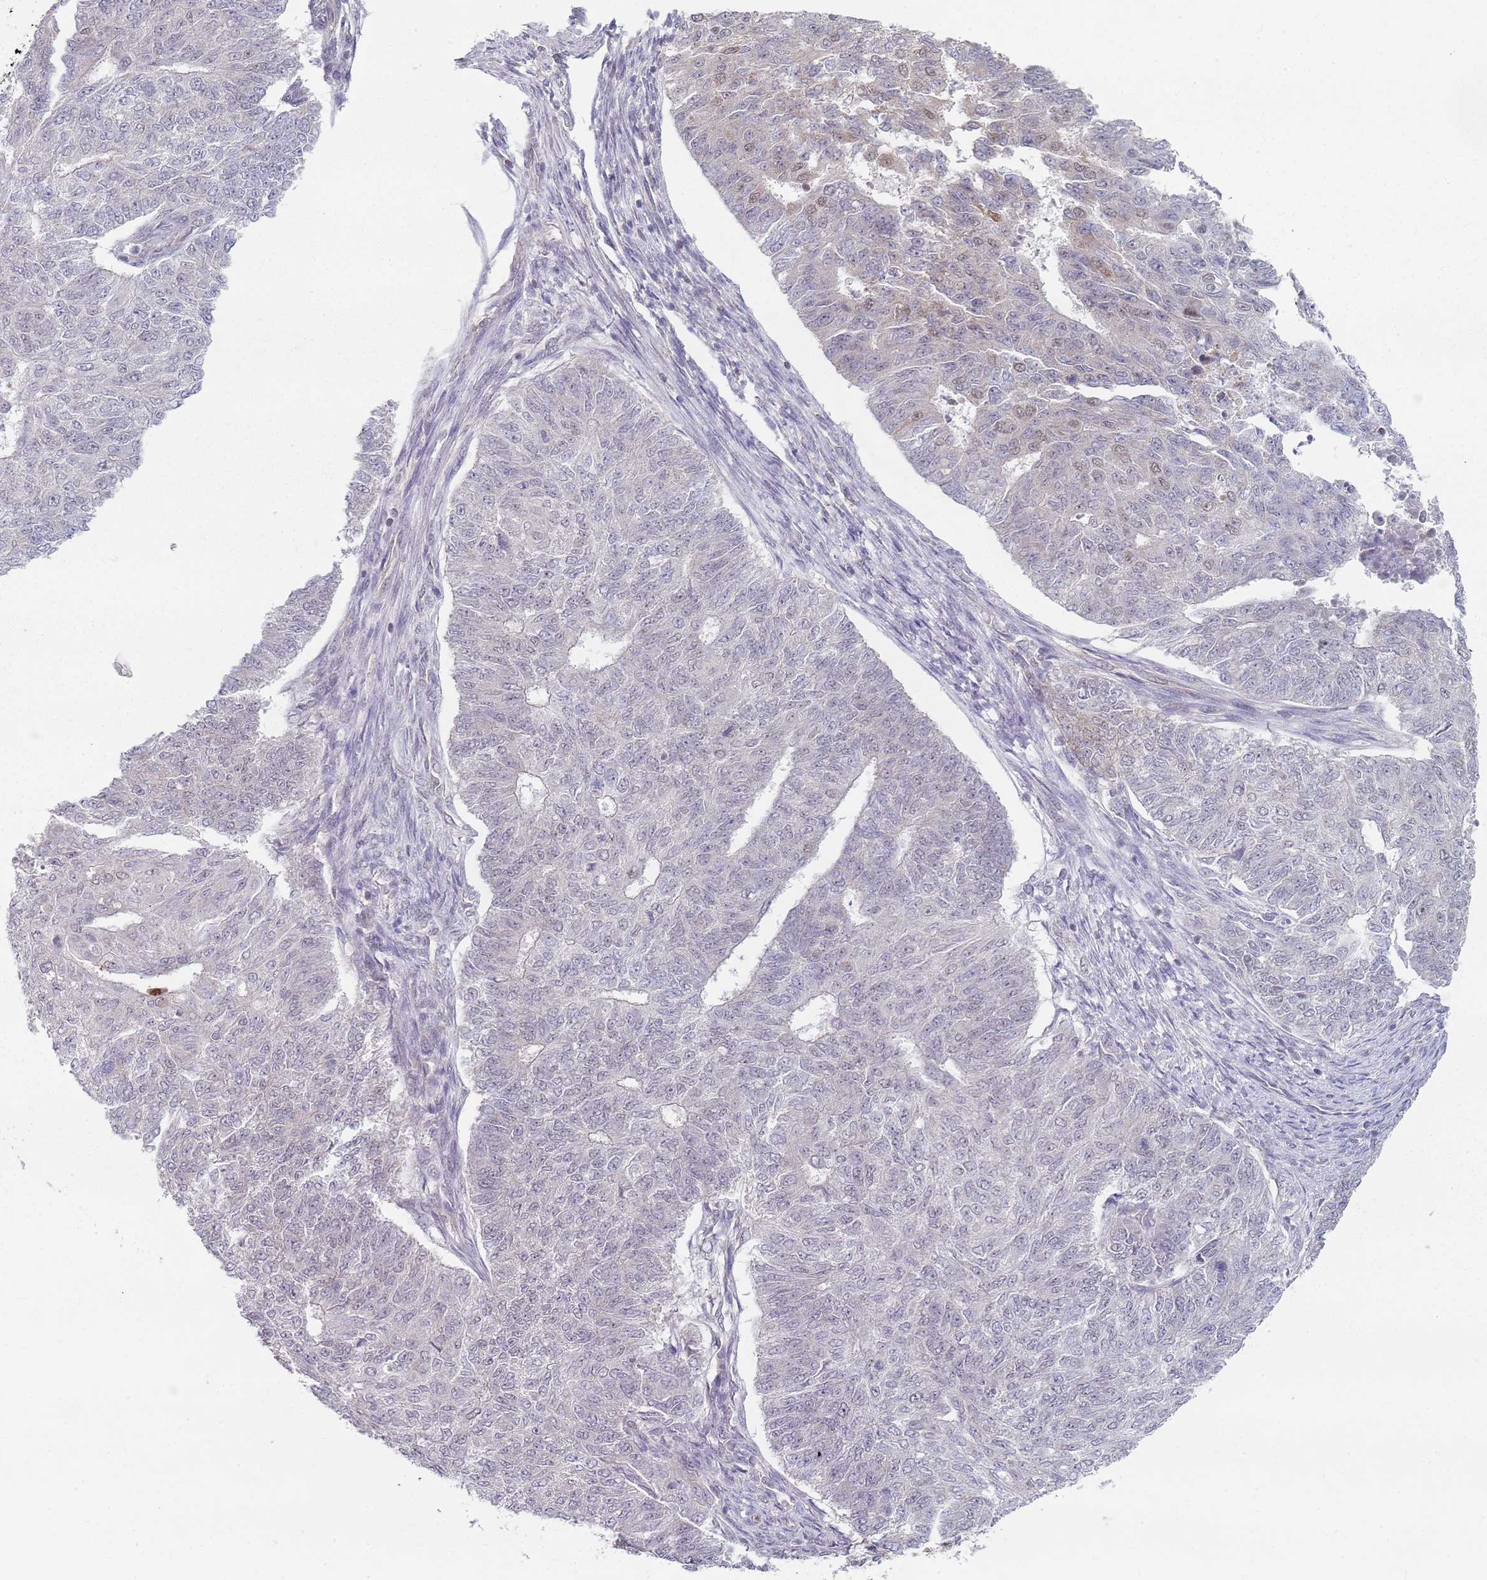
{"staining": {"intensity": "negative", "quantity": "none", "location": "none"}, "tissue": "endometrial cancer", "cell_type": "Tumor cells", "image_type": "cancer", "snomed": [{"axis": "morphology", "description": "Adenocarcinoma, NOS"}, {"axis": "topography", "description": "Endometrium"}], "caption": "DAB (3,3'-diaminobenzidine) immunohistochemical staining of endometrial adenocarcinoma displays no significant positivity in tumor cells.", "gene": "SMARCAL1", "patient": {"sex": "female", "age": 32}}